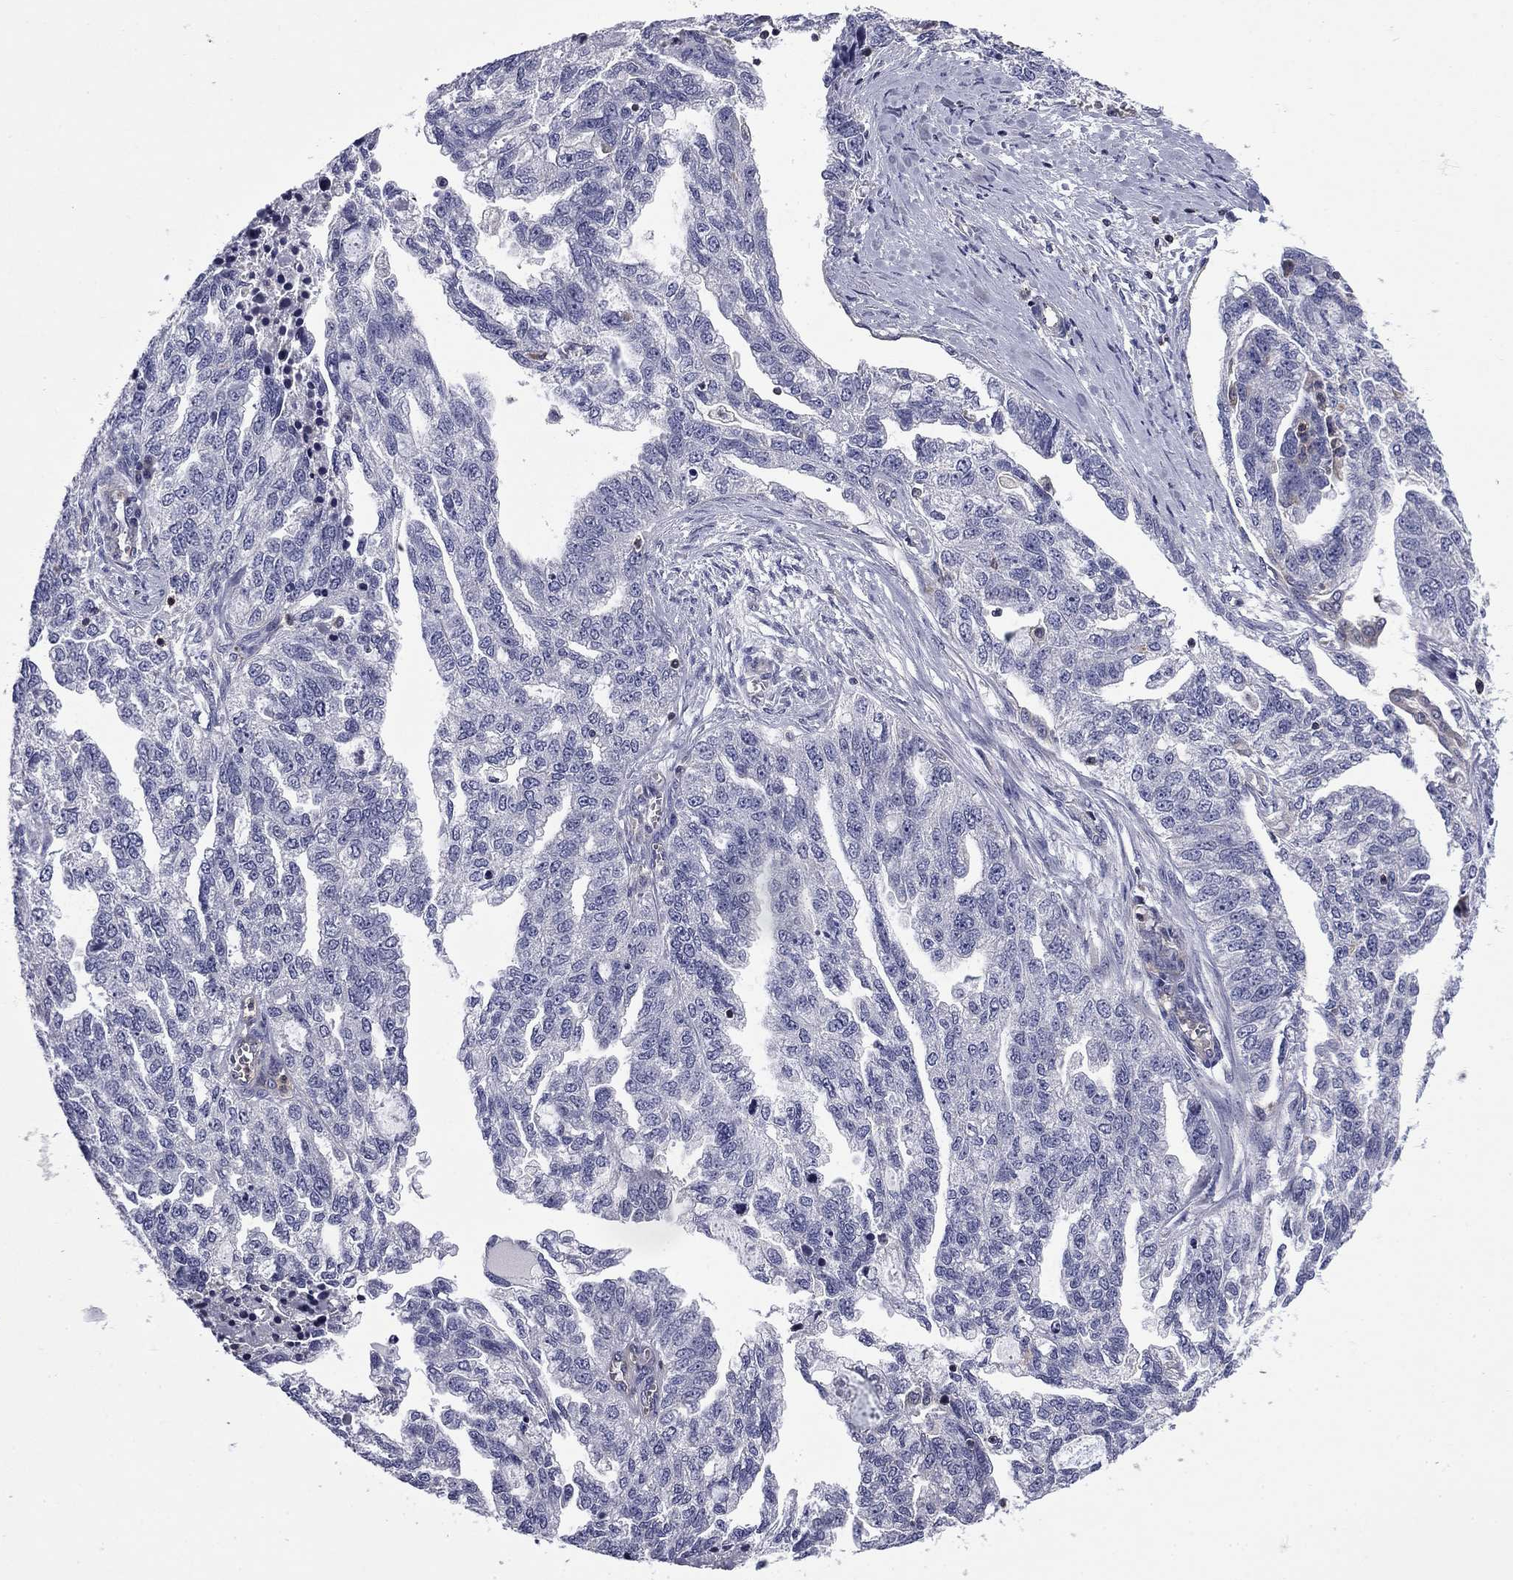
{"staining": {"intensity": "negative", "quantity": "none", "location": "none"}, "tissue": "ovarian cancer", "cell_type": "Tumor cells", "image_type": "cancer", "snomed": [{"axis": "morphology", "description": "Cystadenocarcinoma, serous, NOS"}, {"axis": "topography", "description": "Ovary"}], "caption": "Micrograph shows no significant protein positivity in tumor cells of ovarian cancer.", "gene": "ARHGAP45", "patient": {"sex": "female", "age": 51}}